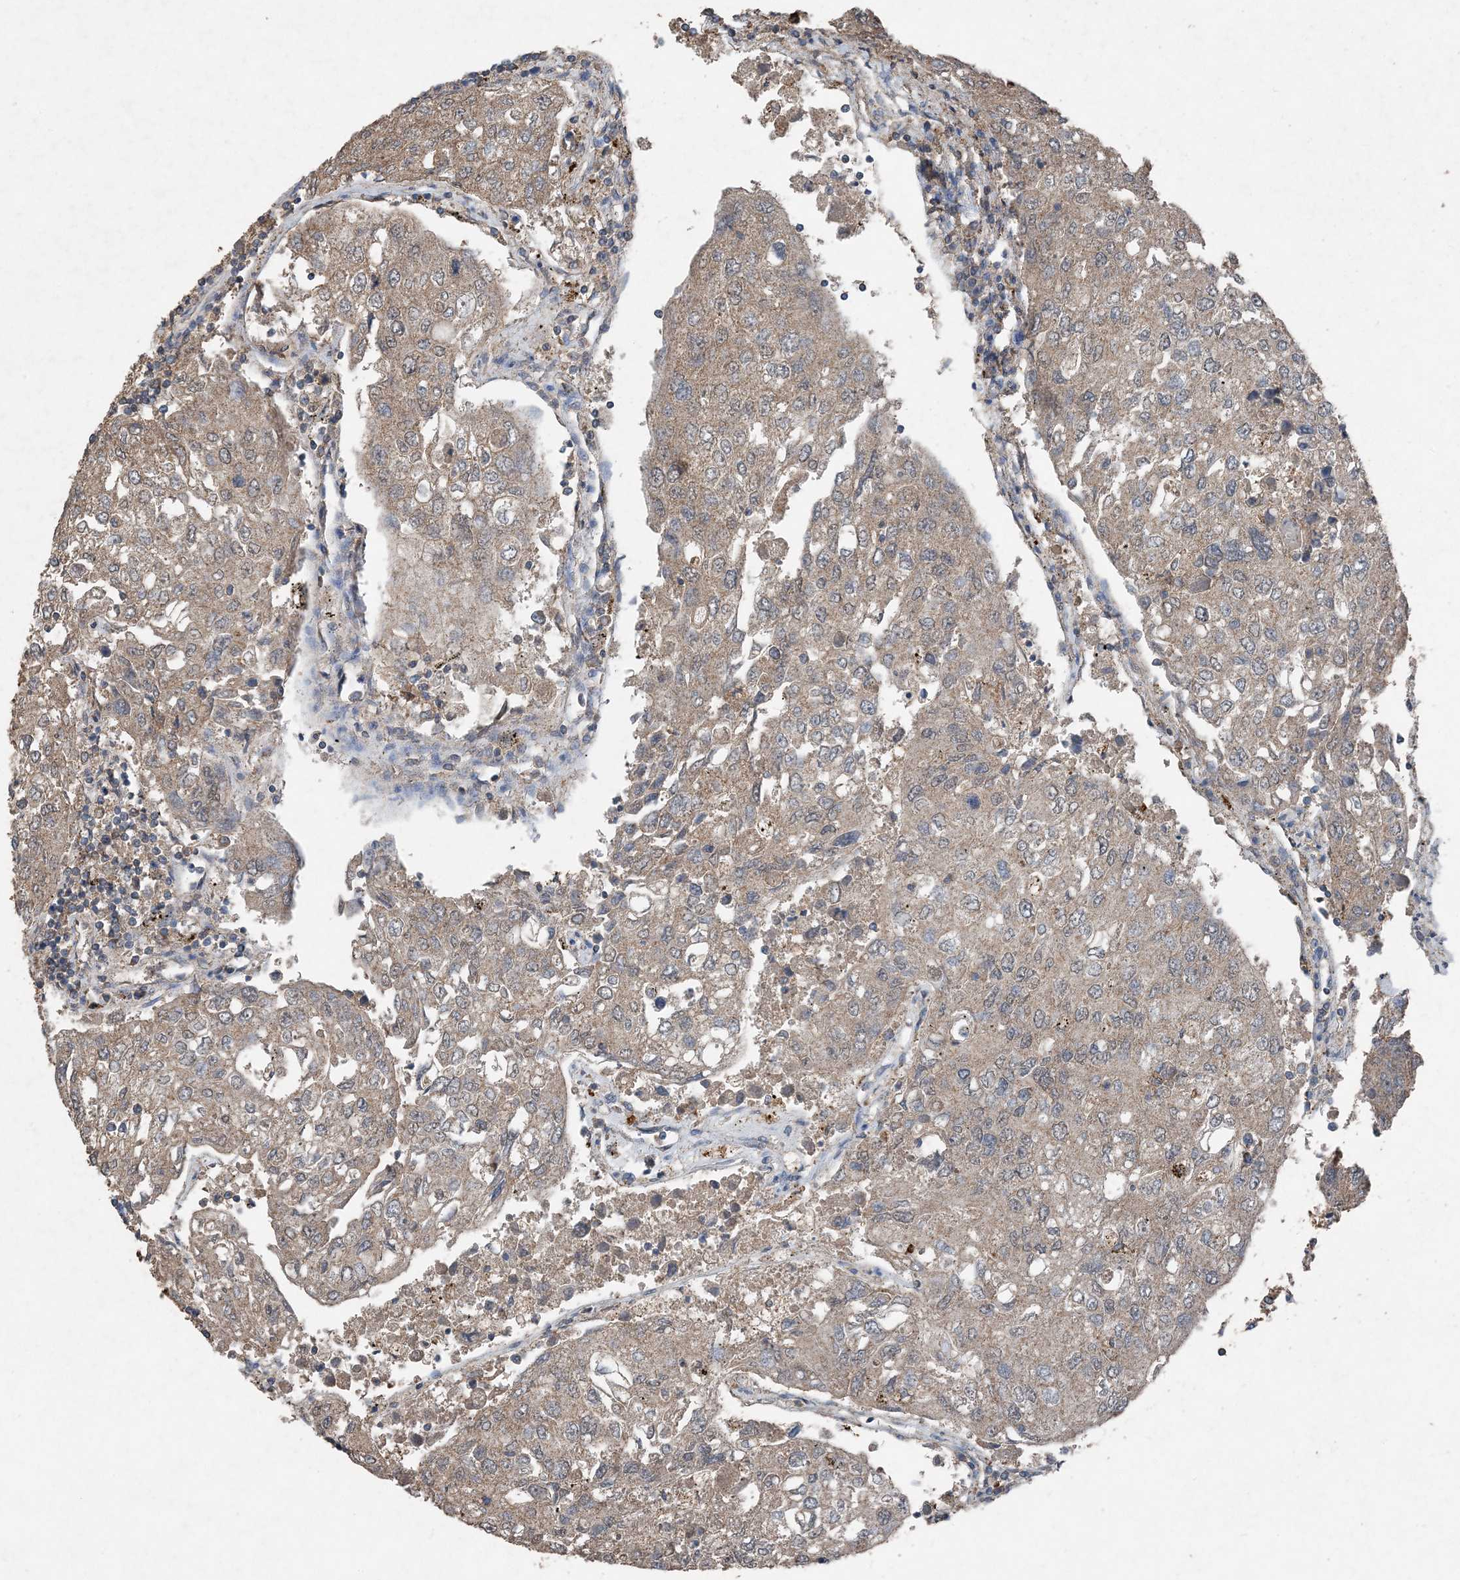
{"staining": {"intensity": "weak", "quantity": ">75%", "location": "cytoplasmic/membranous"}, "tissue": "urothelial cancer", "cell_type": "Tumor cells", "image_type": "cancer", "snomed": [{"axis": "morphology", "description": "Urothelial carcinoma, High grade"}, {"axis": "topography", "description": "Lymph node"}, {"axis": "topography", "description": "Urinary bladder"}], "caption": "Weak cytoplasmic/membranous positivity for a protein is present in approximately >75% of tumor cells of urothelial carcinoma (high-grade) using immunohistochemistry (IHC).", "gene": "FCN3", "patient": {"sex": "male", "age": 51}}